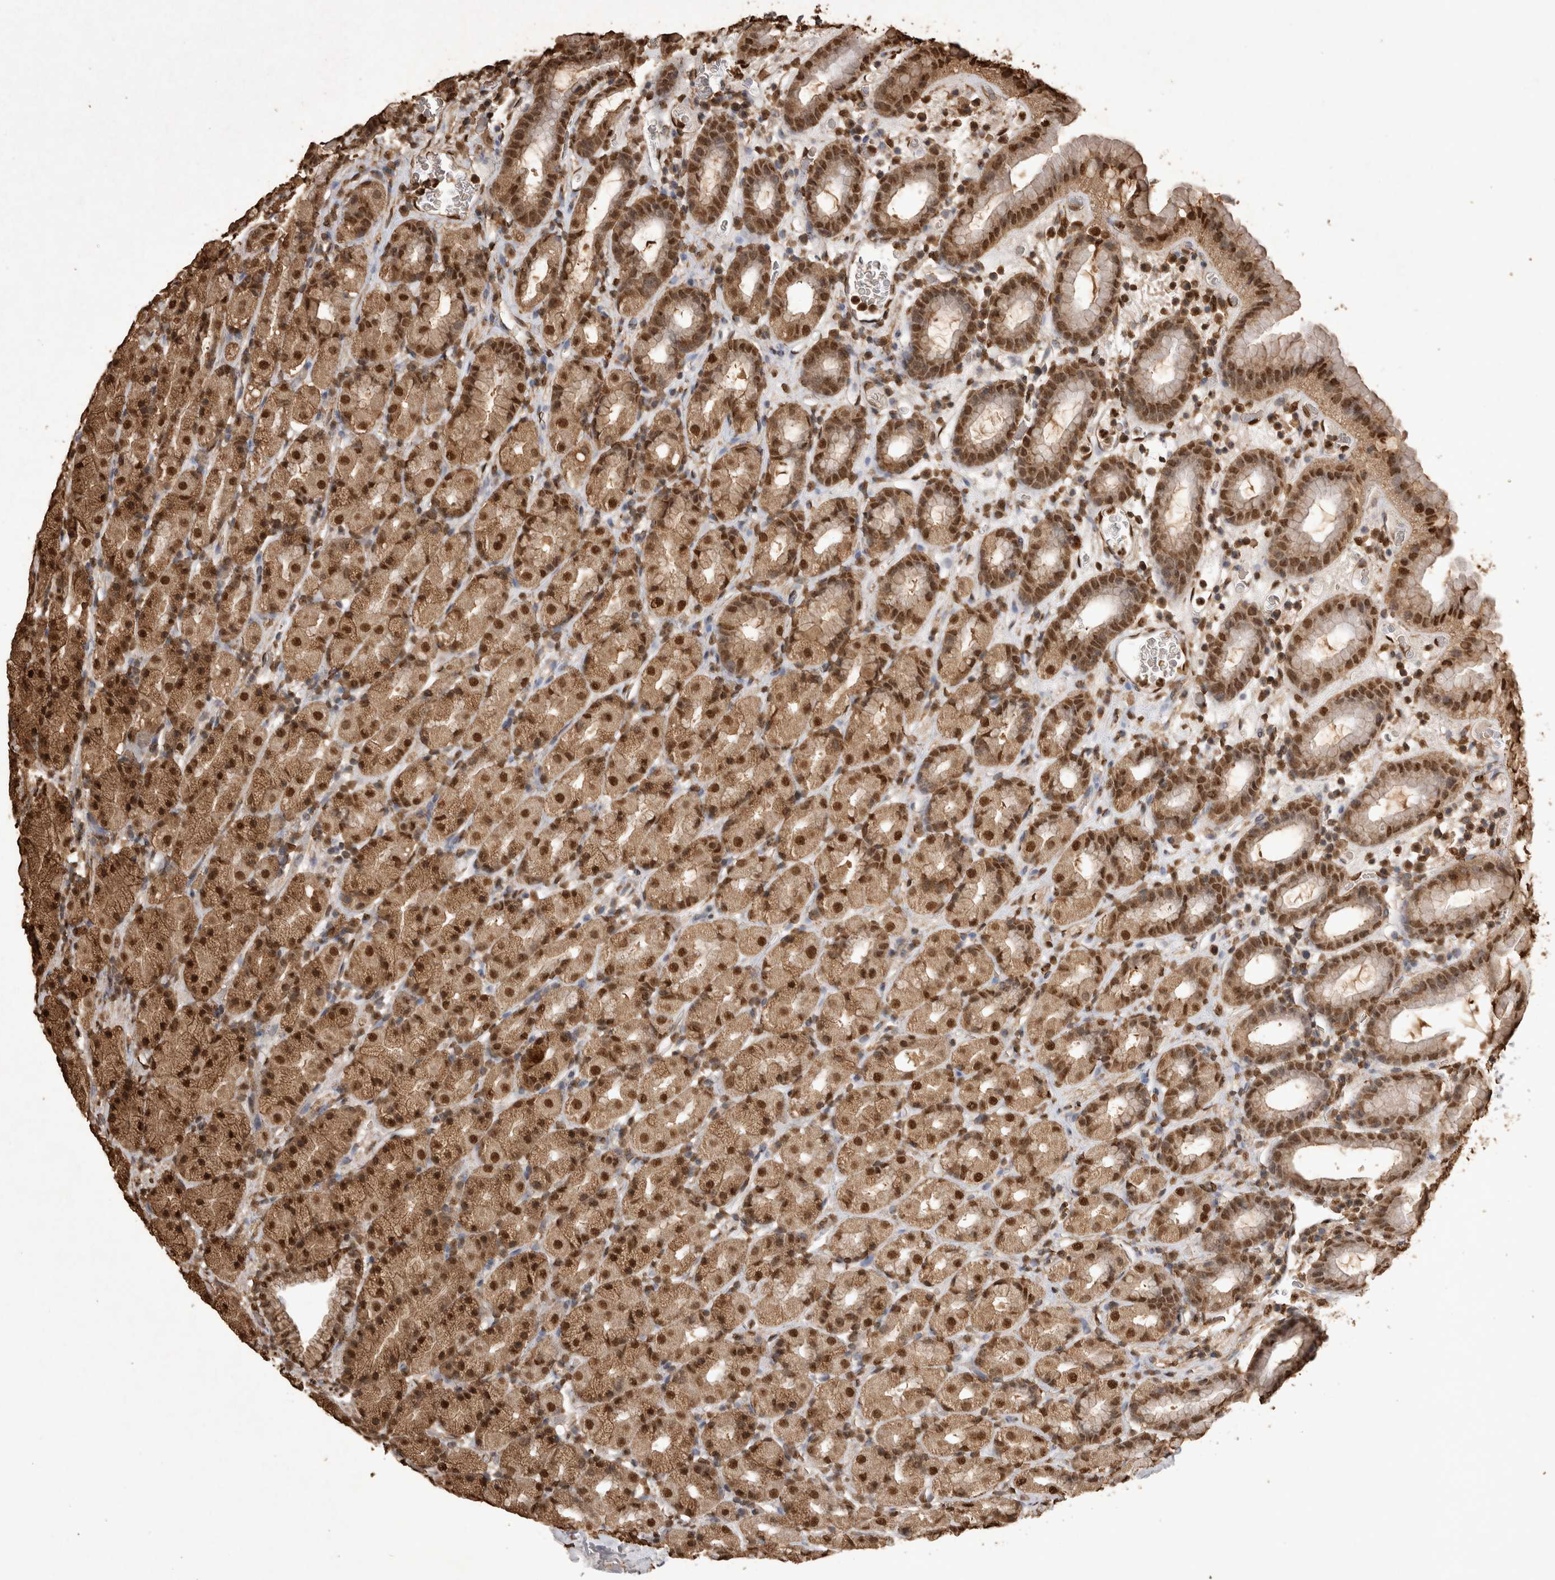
{"staining": {"intensity": "strong", "quantity": "25%-75%", "location": "cytoplasmic/membranous,nuclear"}, "tissue": "stomach", "cell_type": "Glandular cells", "image_type": "normal", "snomed": [{"axis": "morphology", "description": "Normal tissue, NOS"}, {"axis": "topography", "description": "Stomach, upper"}], "caption": "Stomach stained with DAB (3,3'-diaminobenzidine) IHC exhibits high levels of strong cytoplasmic/membranous,nuclear positivity in approximately 25%-75% of glandular cells. (DAB IHC with brightfield microscopy, high magnification).", "gene": "OAS2", "patient": {"sex": "male", "age": 68}}